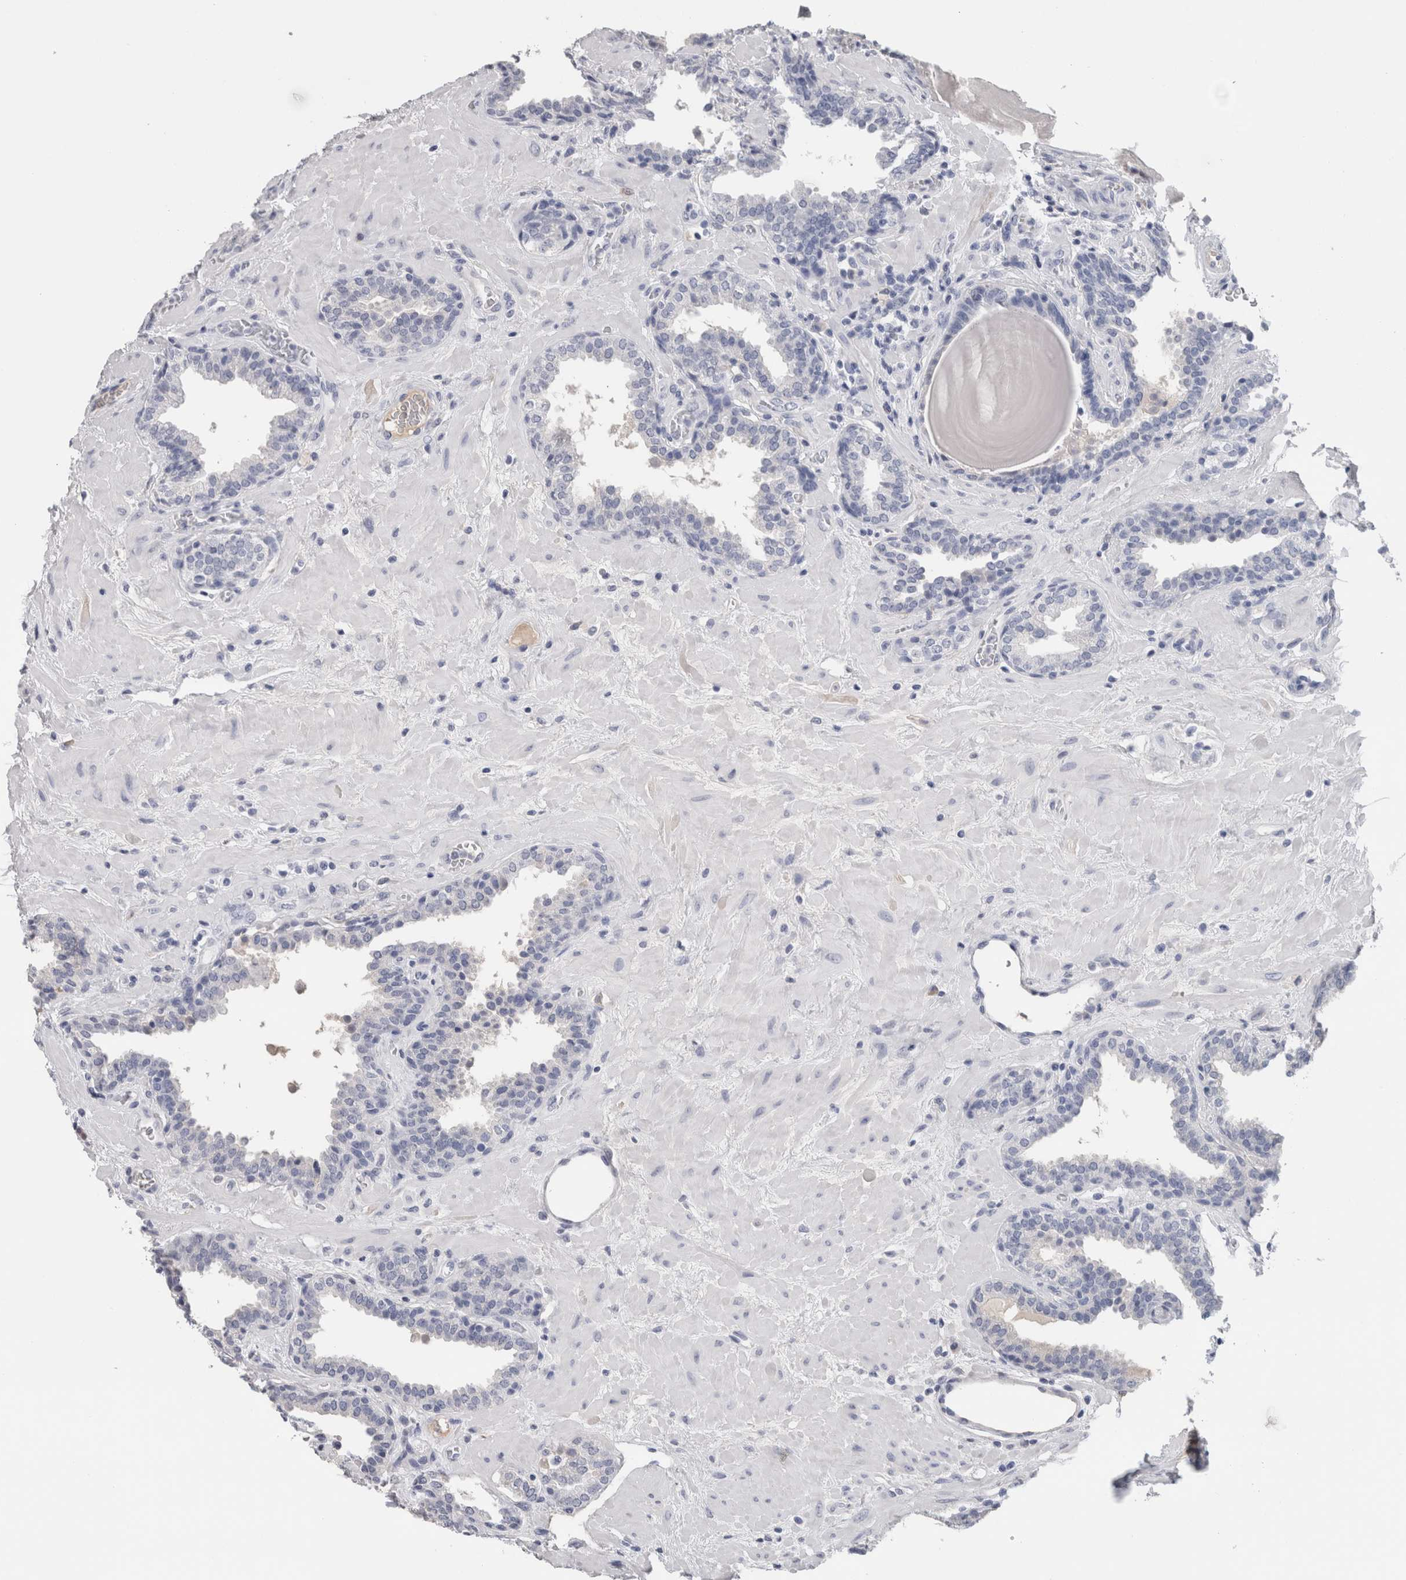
{"staining": {"intensity": "negative", "quantity": "none", "location": "none"}, "tissue": "prostate", "cell_type": "Glandular cells", "image_type": "normal", "snomed": [{"axis": "morphology", "description": "Normal tissue, NOS"}, {"axis": "topography", "description": "Prostate"}], "caption": "The micrograph shows no staining of glandular cells in unremarkable prostate.", "gene": "FABP4", "patient": {"sex": "male", "age": 51}}